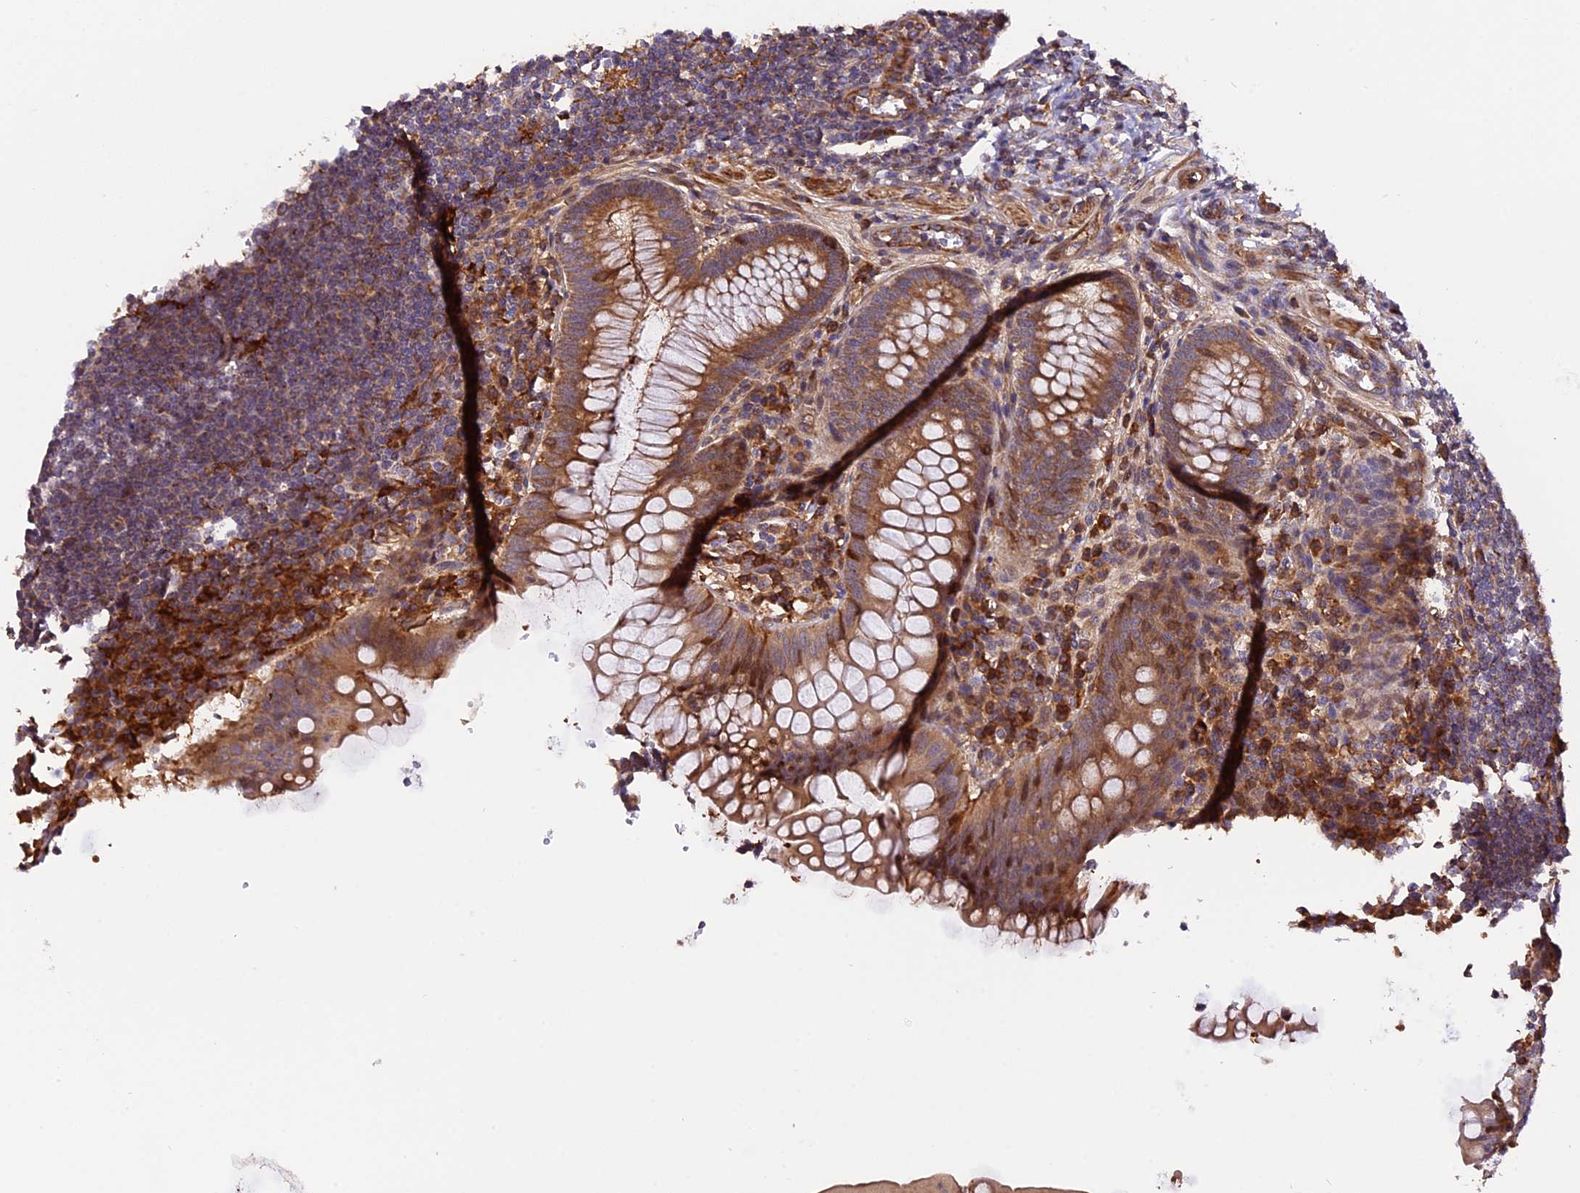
{"staining": {"intensity": "strong", "quantity": ">75%", "location": "cytoplasmic/membranous"}, "tissue": "appendix", "cell_type": "Glandular cells", "image_type": "normal", "snomed": [{"axis": "morphology", "description": "Normal tissue, NOS"}, {"axis": "topography", "description": "Appendix"}], "caption": "Immunohistochemistry (IHC) of normal human appendix exhibits high levels of strong cytoplasmic/membranous positivity in about >75% of glandular cells. Immunohistochemistry stains the protein of interest in brown and the nuclei are stained blue.", "gene": "HERPUD1", "patient": {"sex": "female", "age": 33}}